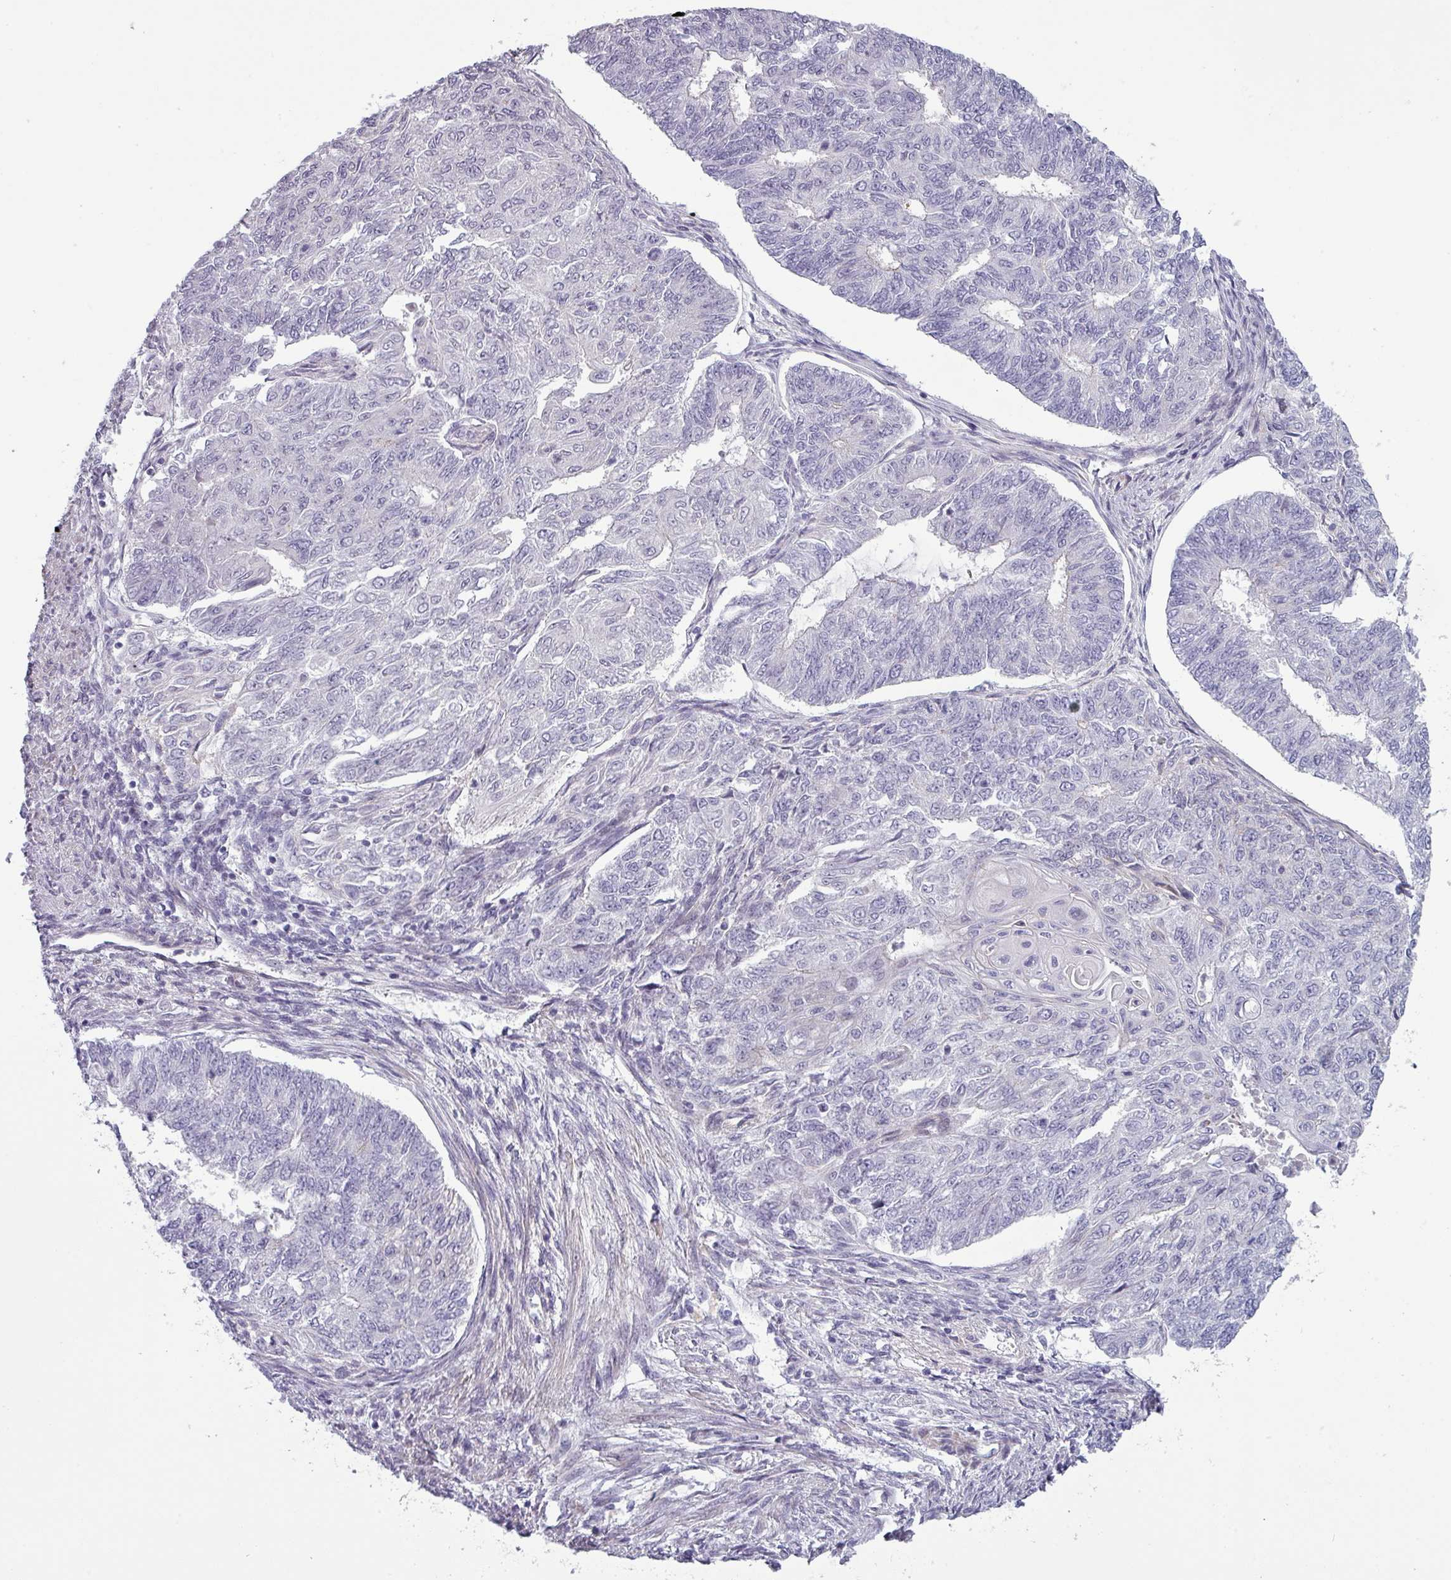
{"staining": {"intensity": "negative", "quantity": "none", "location": "none"}, "tissue": "endometrial cancer", "cell_type": "Tumor cells", "image_type": "cancer", "snomed": [{"axis": "morphology", "description": "Adenocarcinoma, NOS"}, {"axis": "topography", "description": "Endometrium"}], "caption": "This is an immunohistochemistry (IHC) image of human endometrial adenocarcinoma. There is no positivity in tumor cells.", "gene": "PRAMEF12", "patient": {"sex": "female", "age": 32}}